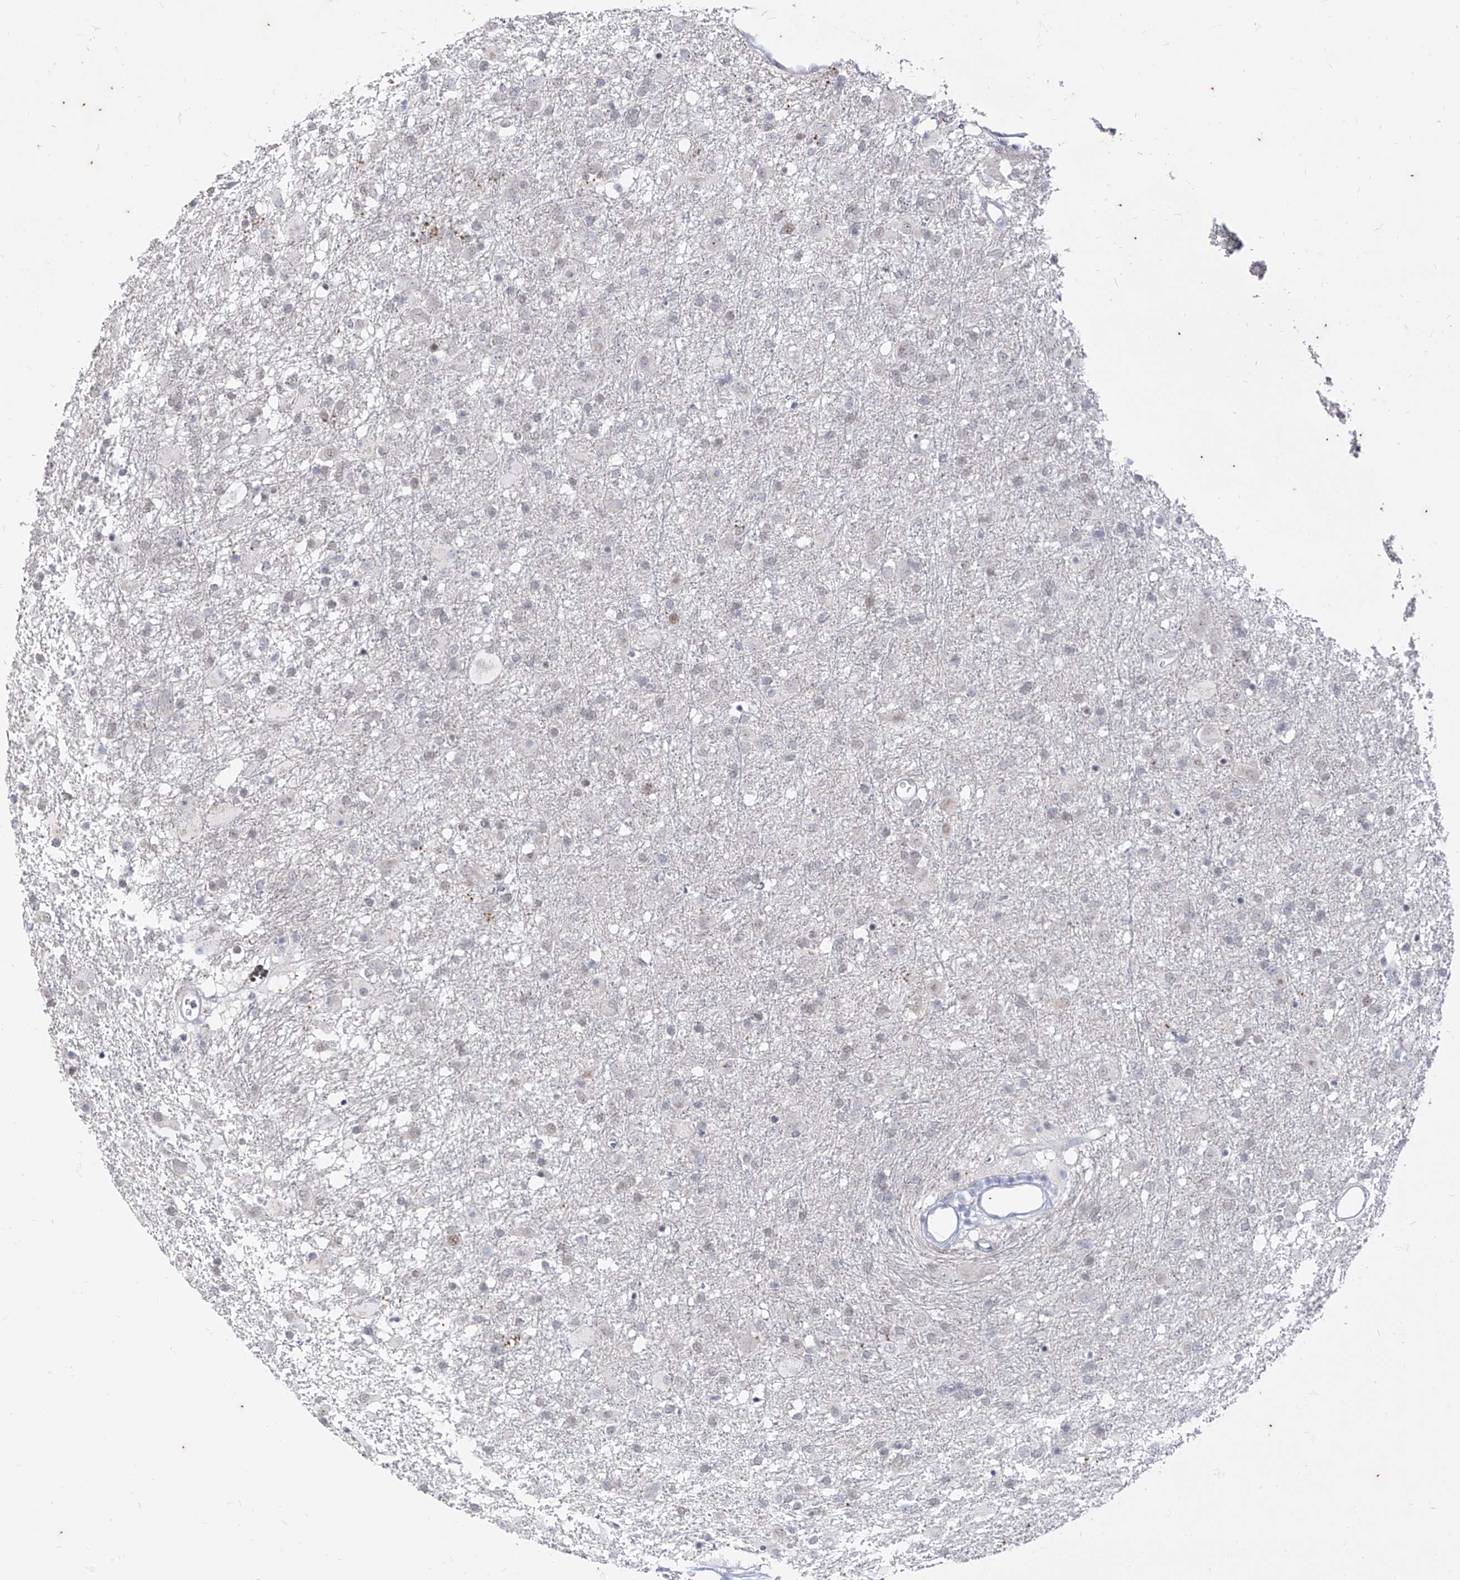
{"staining": {"intensity": "negative", "quantity": "none", "location": "none"}, "tissue": "glioma", "cell_type": "Tumor cells", "image_type": "cancer", "snomed": [{"axis": "morphology", "description": "Glioma, malignant, Low grade"}, {"axis": "topography", "description": "Brain"}], "caption": "Glioma was stained to show a protein in brown. There is no significant expression in tumor cells. (DAB (3,3'-diaminobenzidine) immunohistochemistry (IHC) with hematoxylin counter stain).", "gene": "PHF20L1", "patient": {"sex": "male", "age": 65}}